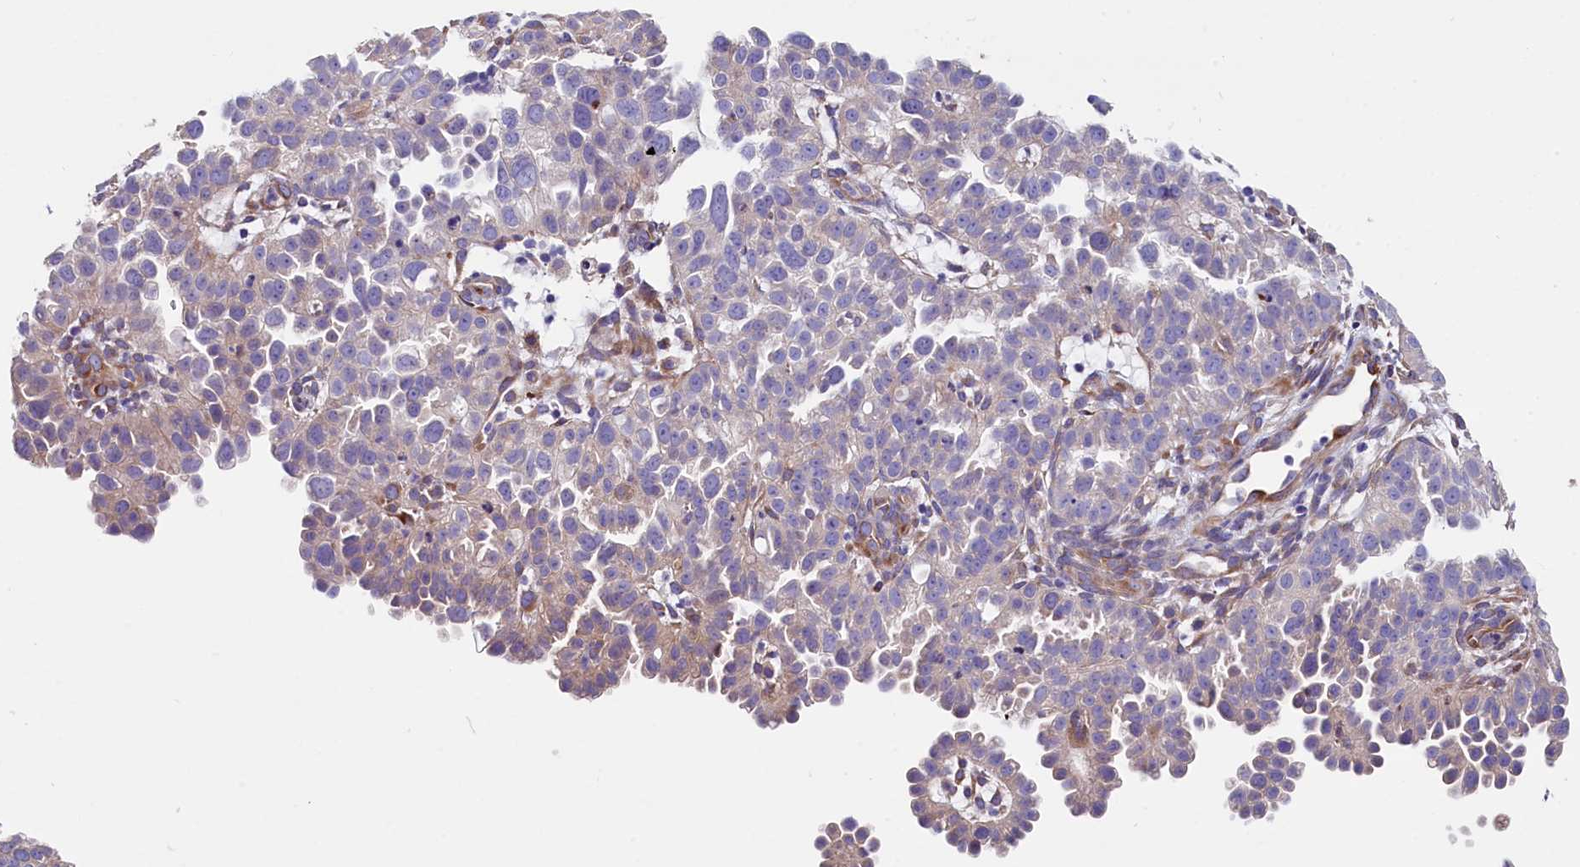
{"staining": {"intensity": "weak", "quantity": "25%-75%", "location": "cytoplasmic/membranous"}, "tissue": "endometrial cancer", "cell_type": "Tumor cells", "image_type": "cancer", "snomed": [{"axis": "morphology", "description": "Adenocarcinoma, NOS"}, {"axis": "topography", "description": "Endometrium"}], "caption": "High-power microscopy captured an immunohistochemistry (IHC) image of adenocarcinoma (endometrial), revealing weak cytoplasmic/membranous positivity in approximately 25%-75% of tumor cells.", "gene": "GPR108", "patient": {"sex": "female", "age": 85}}